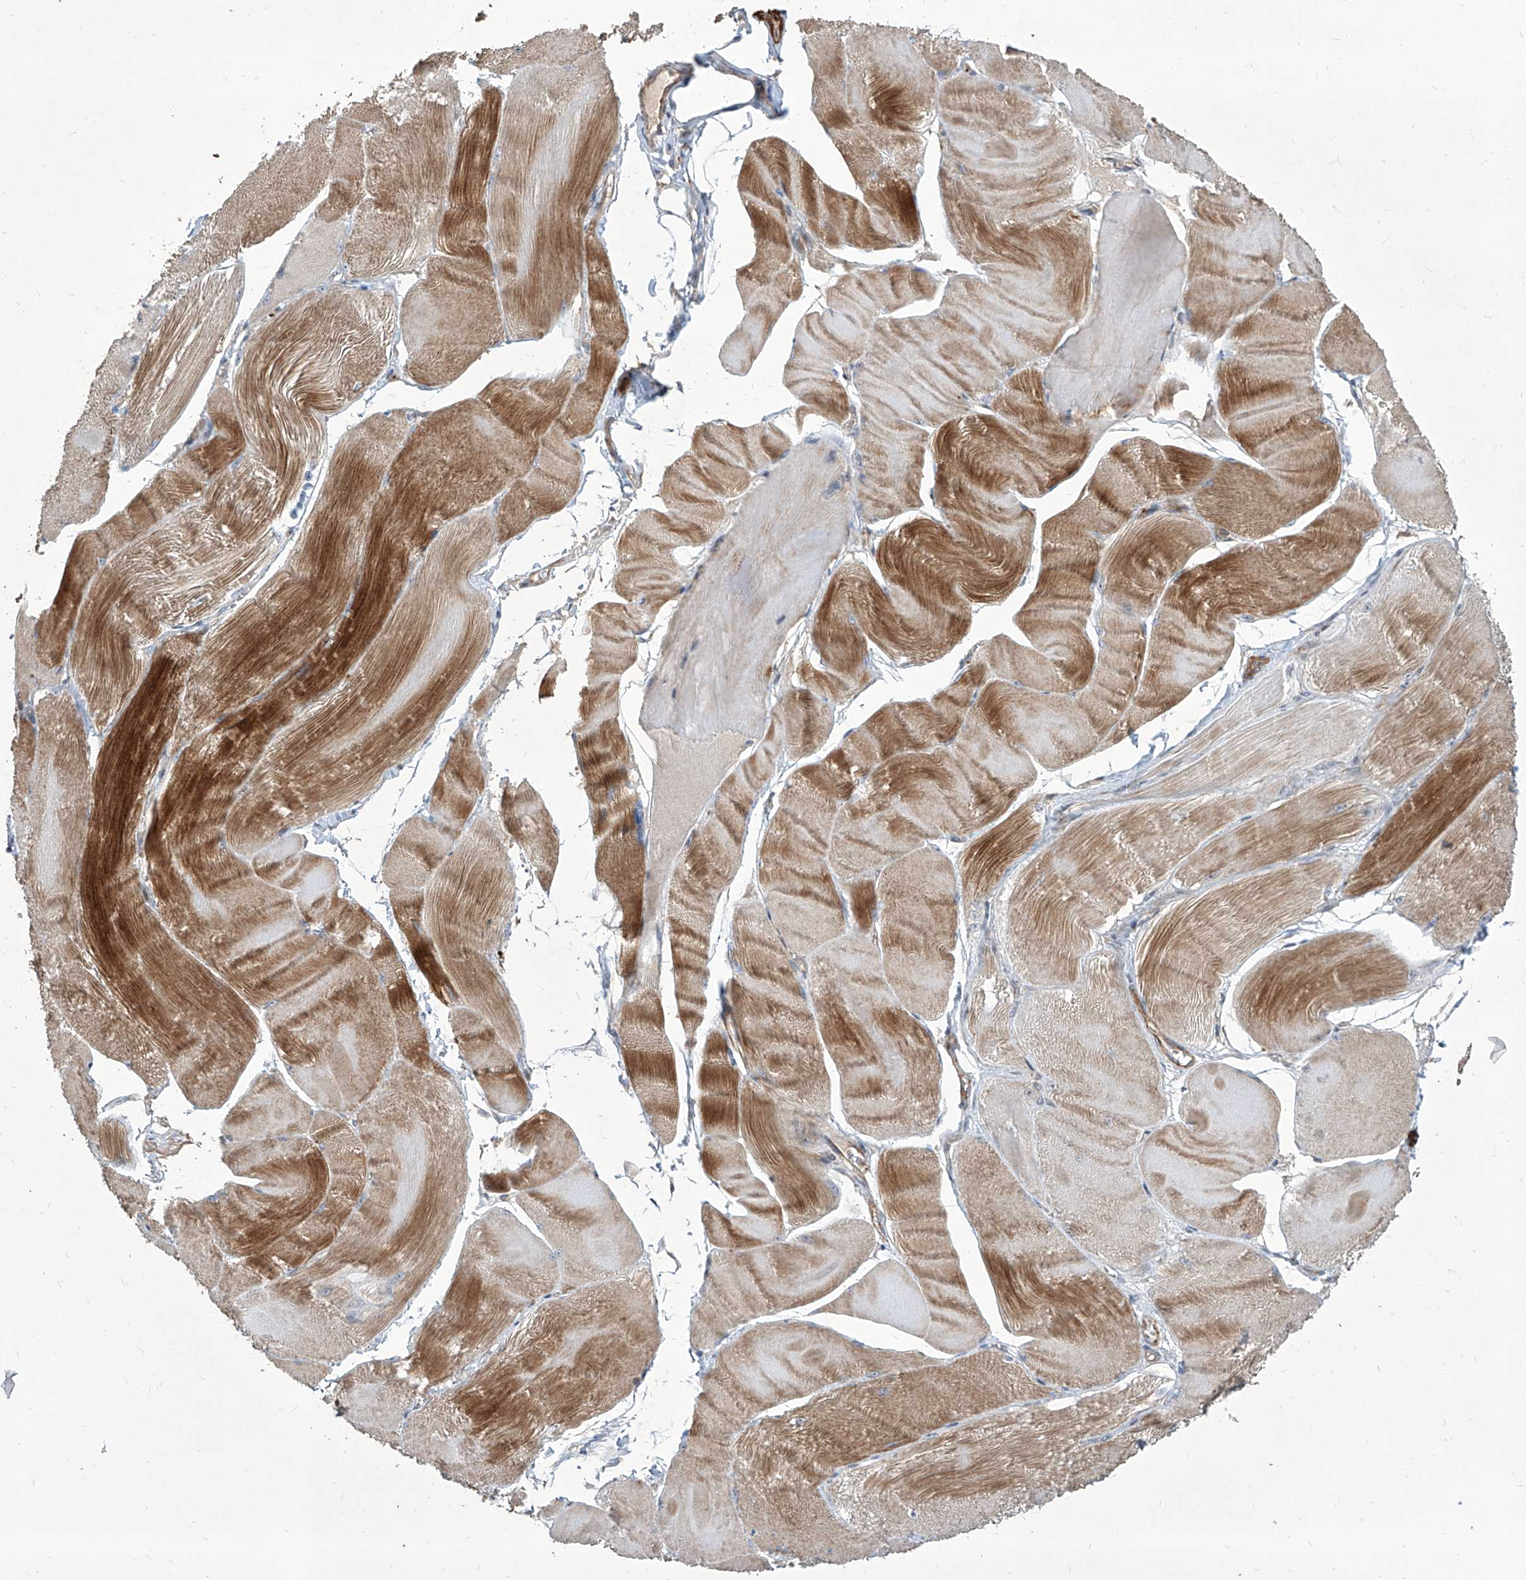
{"staining": {"intensity": "moderate", "quantity": ">75%", "location": "cytoplasmic/membranous"}, "tissue": "skeletal muscle", "cell_type": "Myocytes", "image_type": "normal", "snomed": [{"axis": "morphology", "description": "Normal tissue, NOS"}, {"axis": "morphology", "description": "Basal cell carcinoma"}, {"axis": "topography", "description": "Skeletal muscle"}], "caption": "Skeletal muscle stained with DAB immunohistochemistry (IHC) shows medium levels of moderate cytoplasmic/membranous expression in approximately >75% of myocytes. The staining is performed using DAB brown chromogen to label protein expression. The nuclei are counter-stained blue using hematoxylin.", "gene": "FAM83B", "patient": {"sex": "female", "age": 64}}